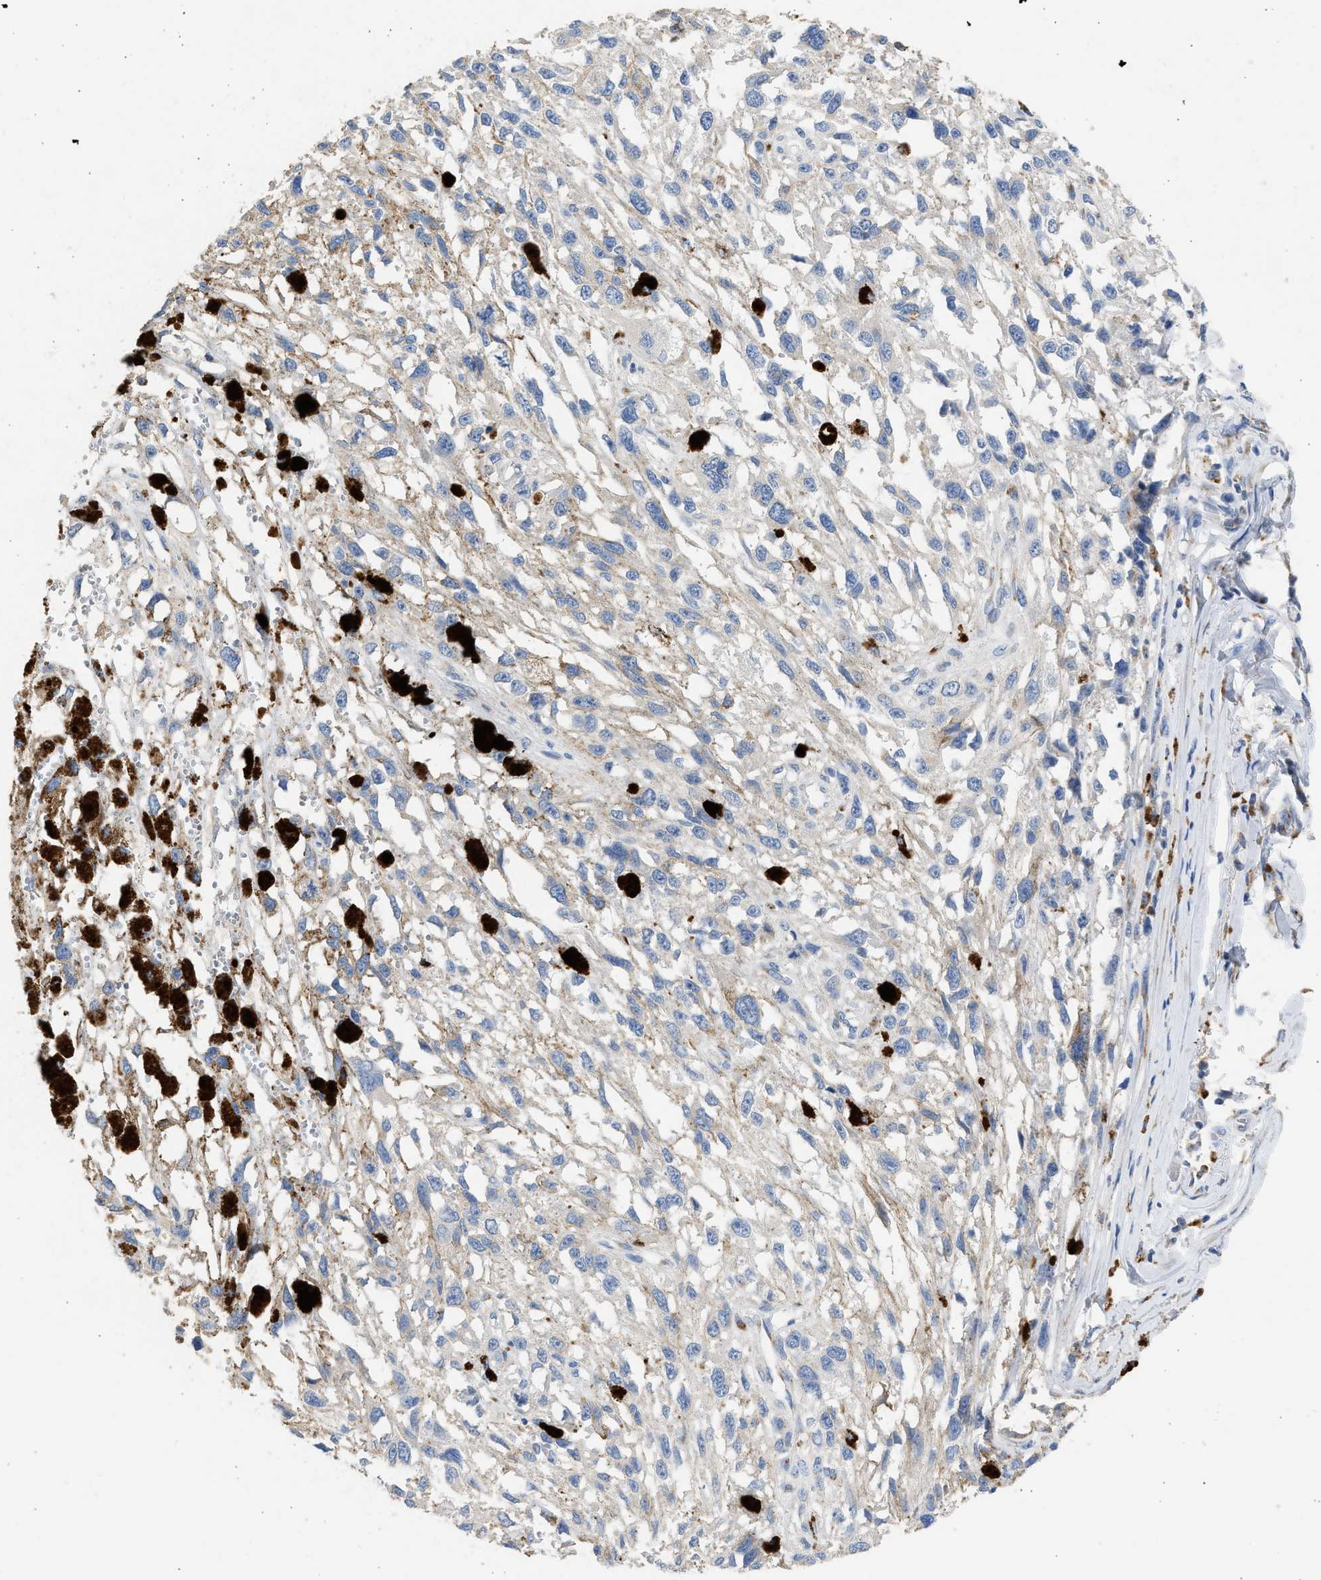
{"staining": {"intensity": "weak", "quantity": "<25%", "location": "cytoplasmic/membranous"}, "tissue": "melanoma", "cell_type": "Tumor cells", "image_type": "cancer", "snomed": [{"axis": "morphology", "description": "Malignant melanoma, Metastatic site"}, {"axis": "topography", "description": "Lymph node"}], "caption": "Human malignant melanoma (metastatic site) stained for a protein using immunohistochemistry exhibits no positivity in tumor cells.", "gene": "IPO8", "patient": {"sex": "male", "age": 59}}